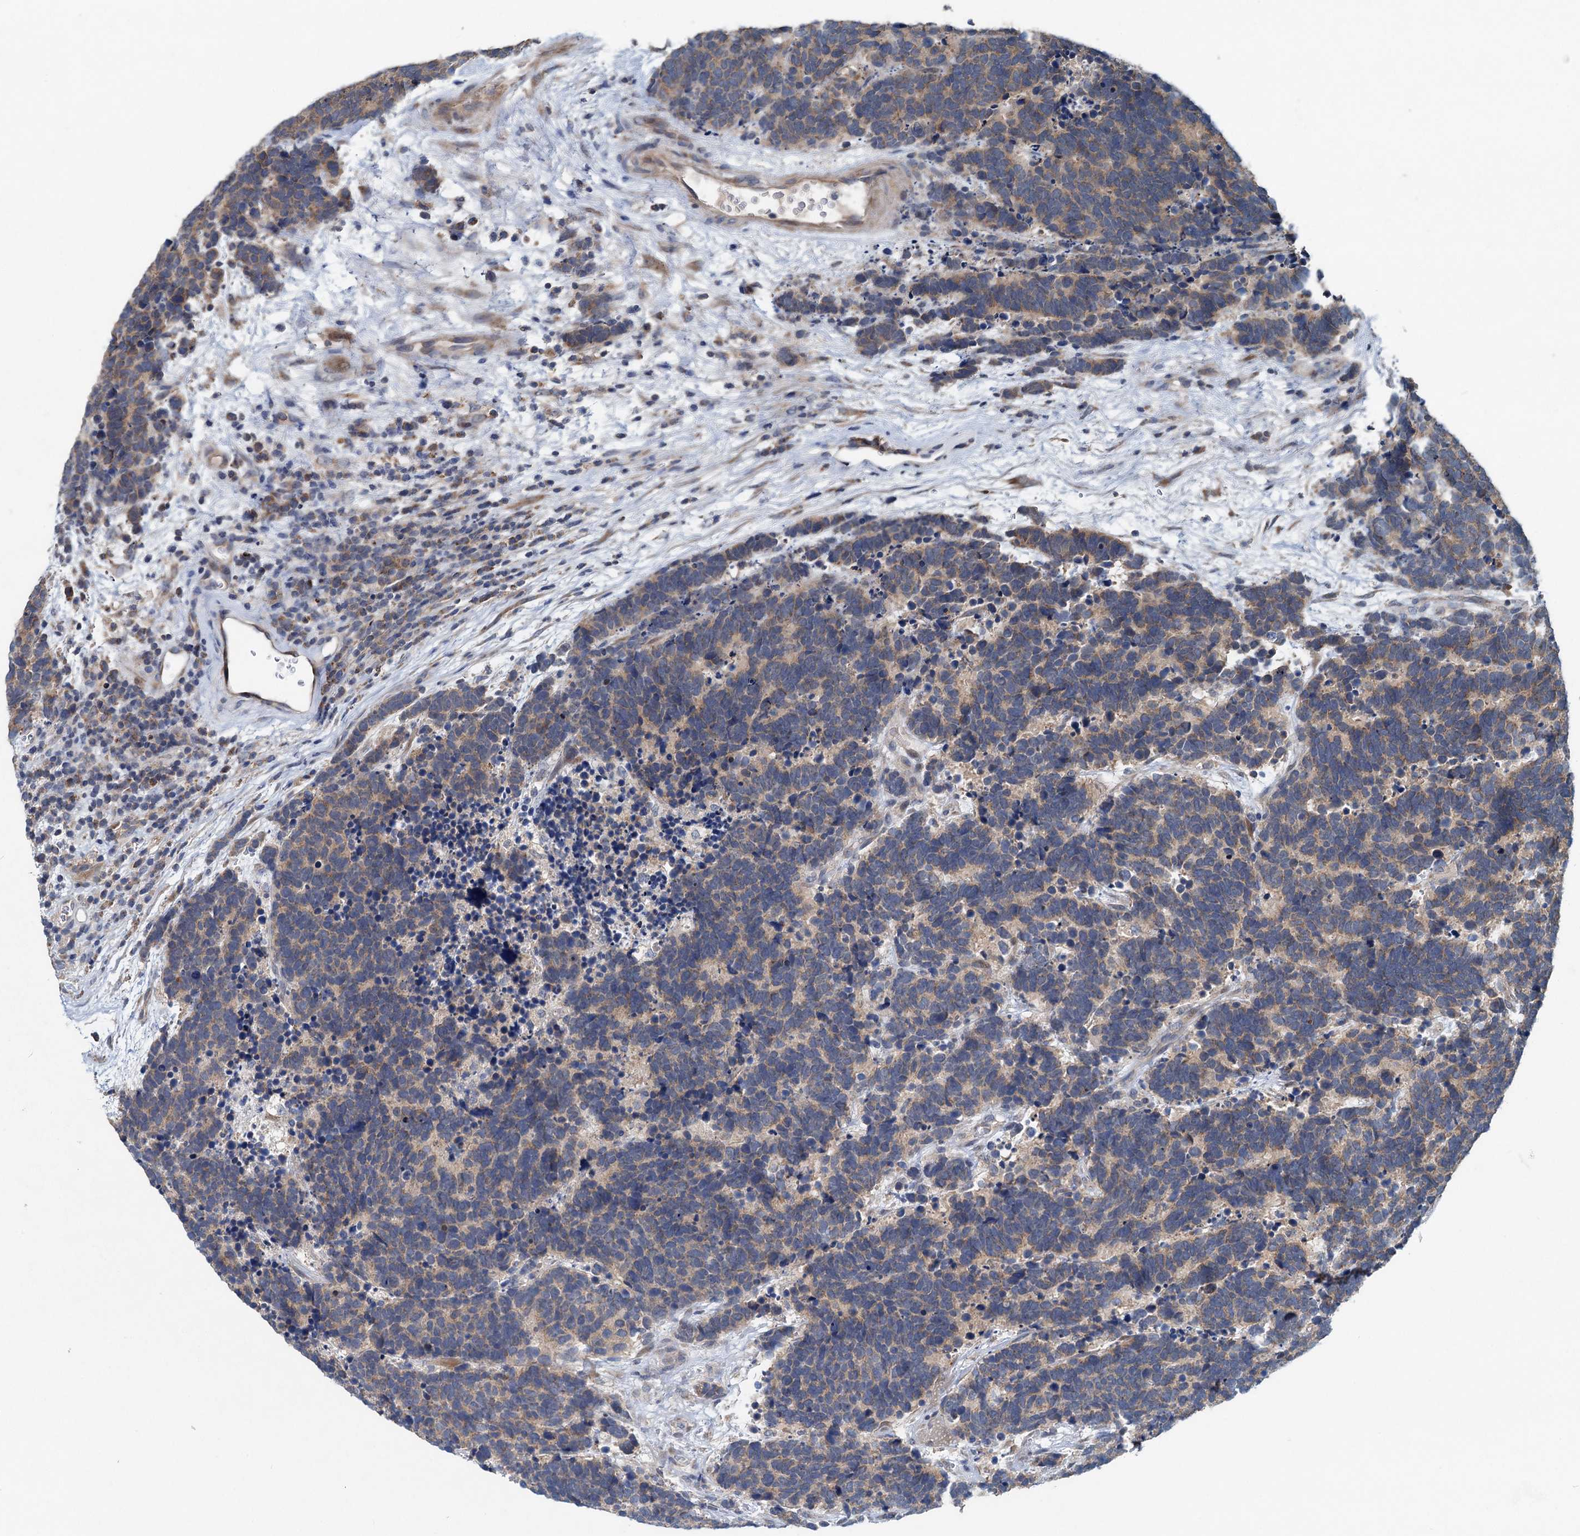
{"staining": {"intensity": "weak", "quantity": ">75%", "location": "cytoplasmic/membranous"}, "tissue": "carcinoid", "cell_type": "Tumor cells", "image_type": "cancer", "snomed": [{"axis": "morphology", "description": "Carcinoma, NOS"}, {"axis": "morphology", "description": "Carcinoid, malignant, NOS"}, {"axis": "topography", "description": "Urinary bladder"}], "caption": "About >75% of tumor cells in carcinoid reveal weak cytoplasmic/membranous protein expression as visualized by brown immunohistochemical staining.", "gene": "OTUB1", "patient": {"sex": "male", "age": 57}}